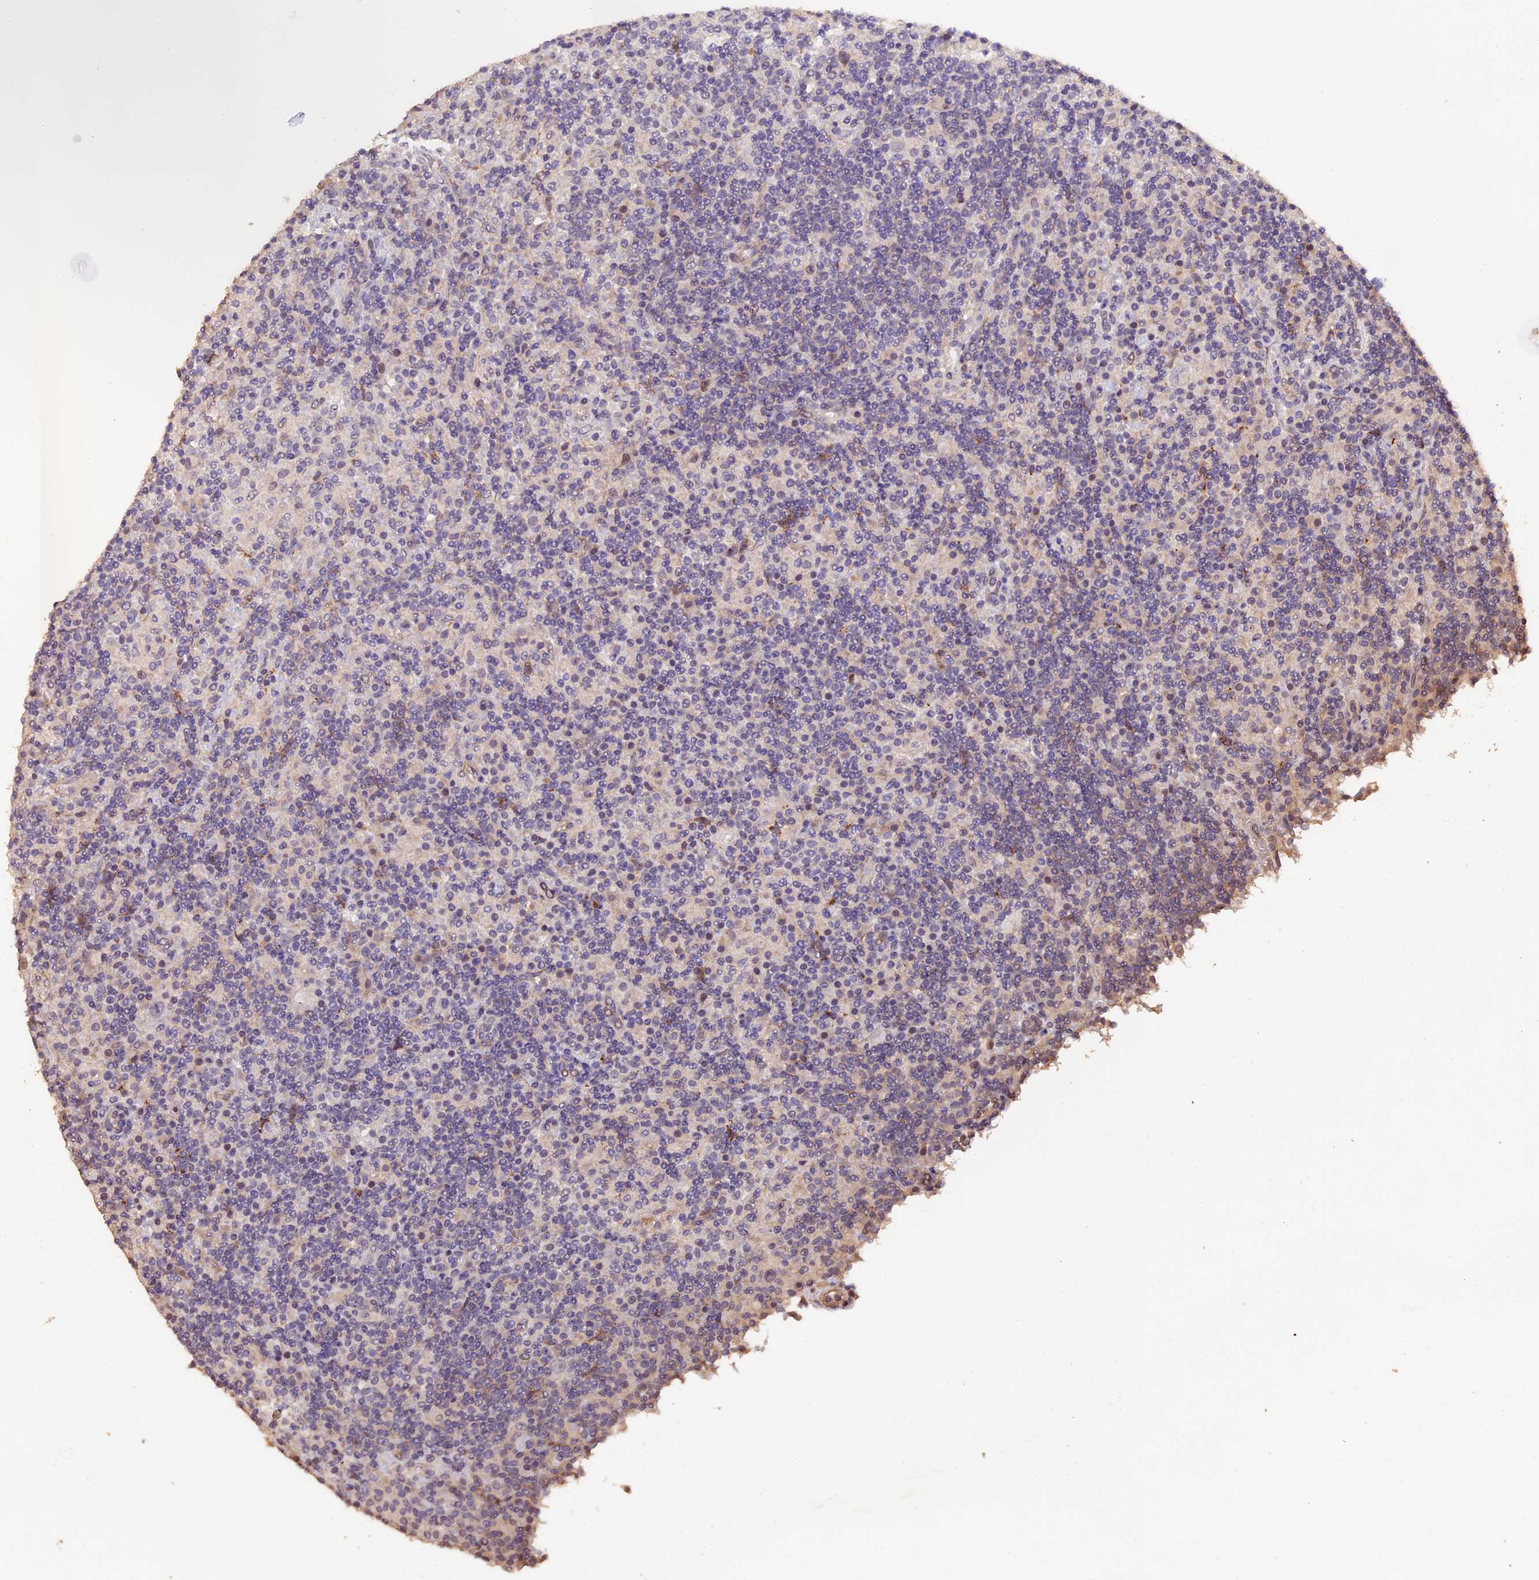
{"staining": {"intensity": "negative", "quantity": "none", "location": "none"}, "tissue": "lymphoma", "cell_type": "Tumor cells", "image_type": "cancer", "snomed": [{"axis": "morphology", "description": "Hodgkin's disease, NOS"}, {"axis": "topography", "description": "Lymph node"}], "caption": "A micrograph of human Hodgkin's disease is negative for staining in tumor cells.", "gene": "GNB5", "patient": {"sex": "male", "age": 70}}